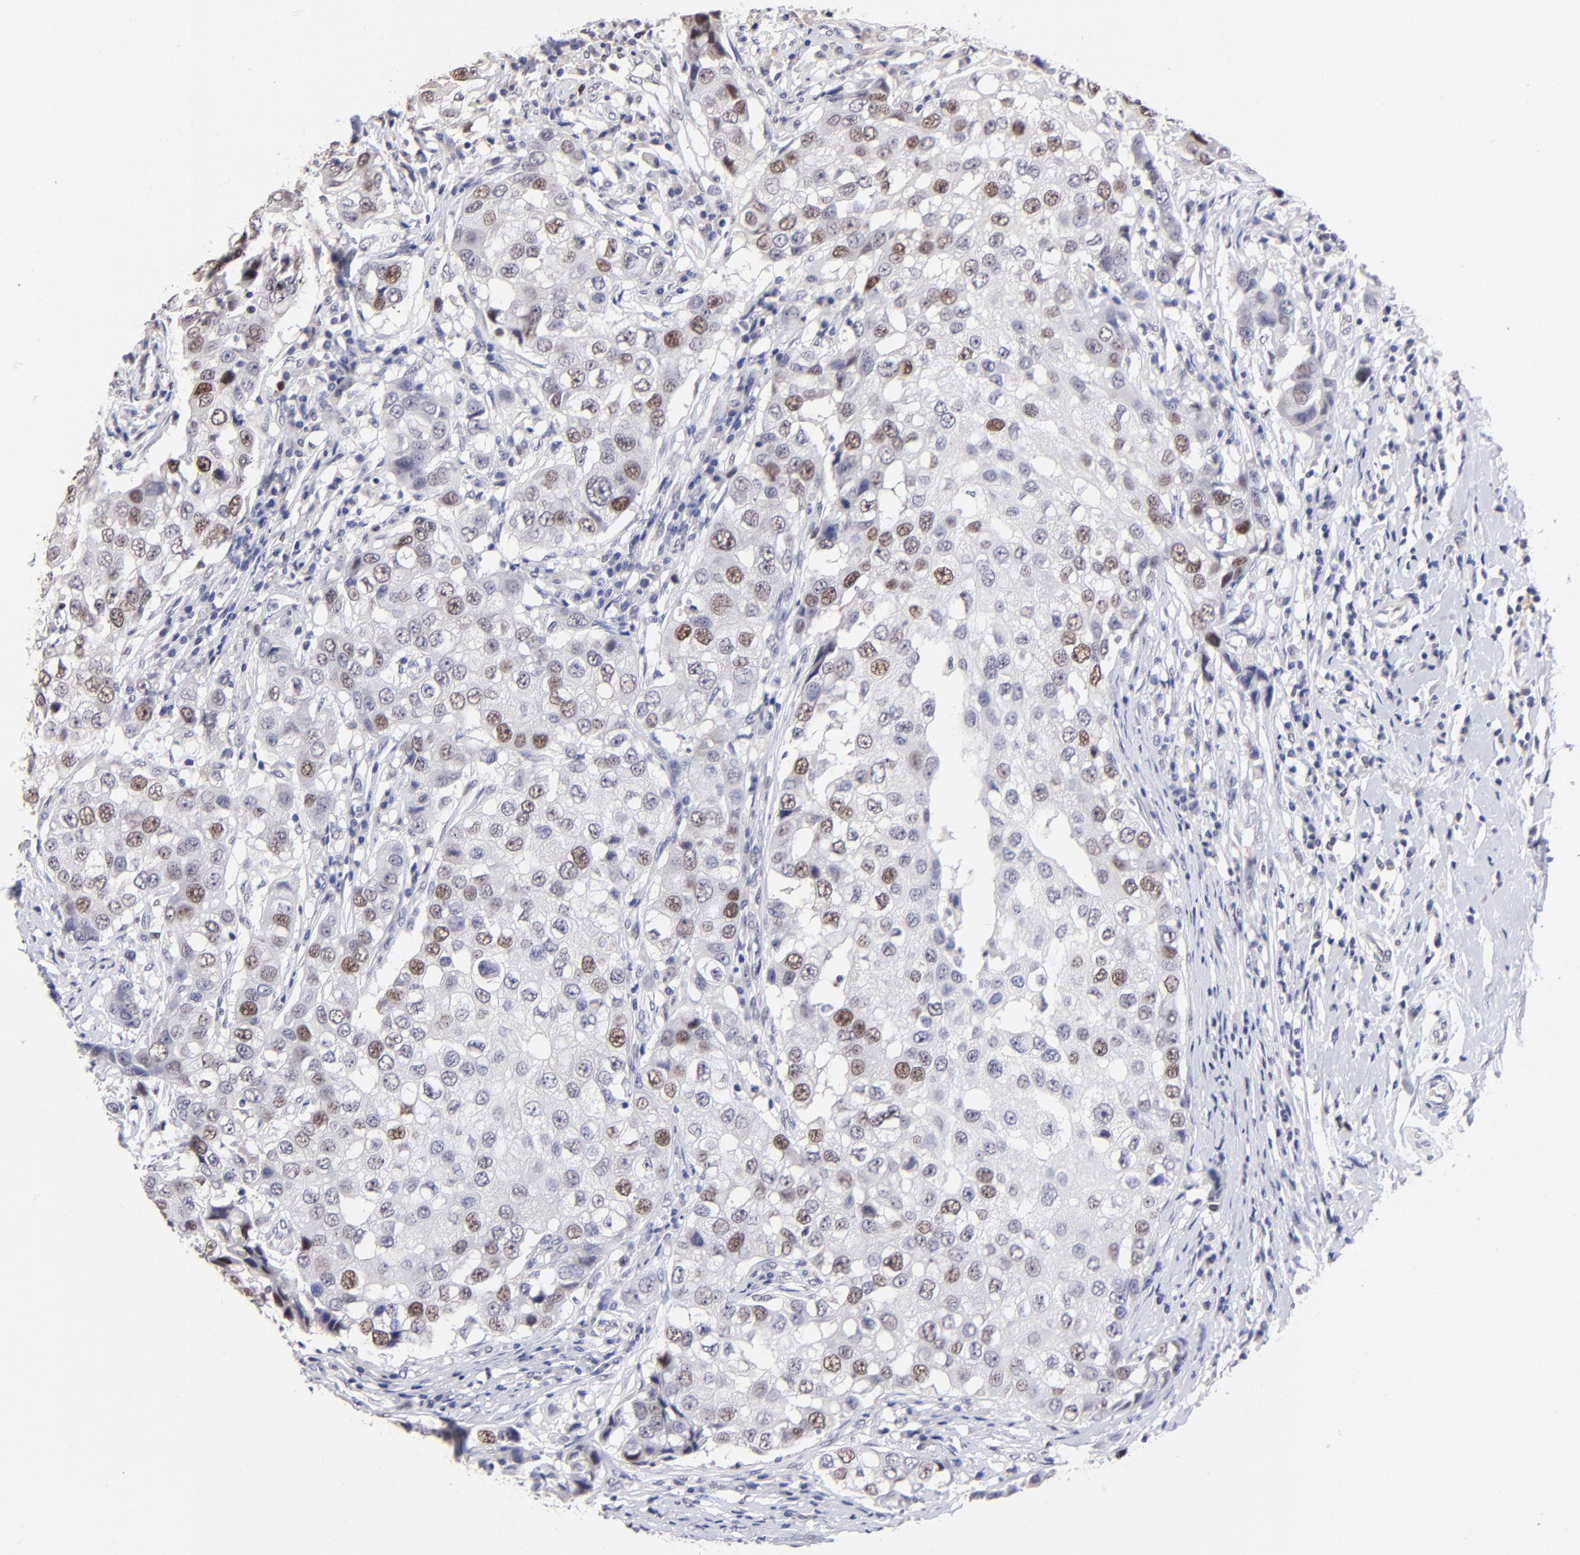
{"staining": {"intensity": "moderate", "quantity": "25%-75%", "location": "nuclear"}, "tissue": "breast cancer", "cell_type": "Tumor cells", "image_type": "cancer", "snomed": [{"axis": "morphology", "description": "Duct carcinoma"}, {"axis": "topography", "description": "Breast"}], "caption": "About 25%-75% of tumor cells in human breast cancer (intraductal carcinoma) reveal moderate nuclear protein staining as visualized by brown immunohistochemical staining.", "gene": "DNMT1", "patient": {"sex": "female", "age": 27}}